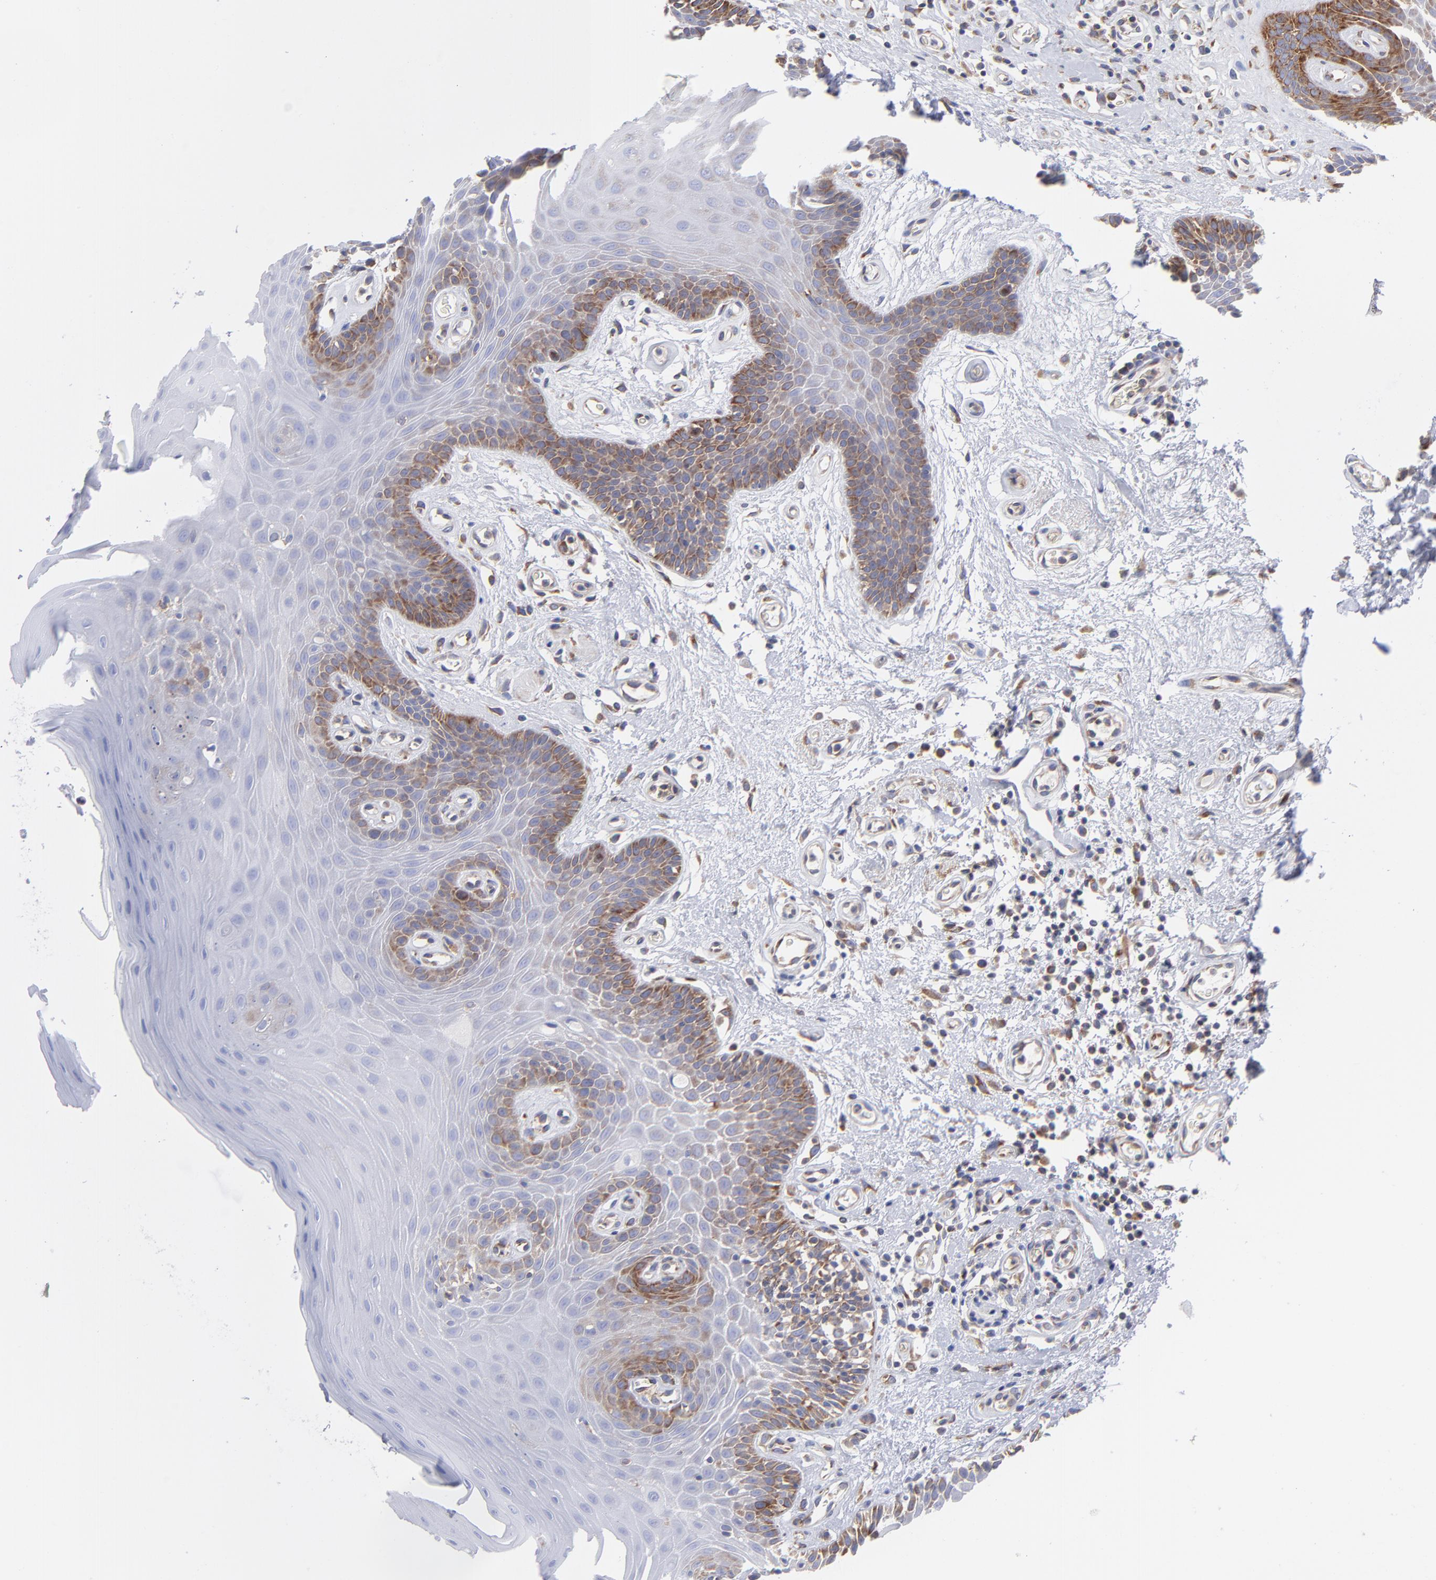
{"staining": {"intensity": "moderate", "quantity": "25%-75%", "location": "cytoplasmic/membranous"}, "tissue": "oral mucosa", "cell_type": "Squamous epithelial cells", "image_type": "normal", "snomed": [{"axis": "morphology", "description": "Normal tissue, NOS"}, {"axis": "morphology", "description": "Squamous cell carcinoma, NOS"}, {"axis": "topography", "description": "Skeletal muscle"}, {"axis": "topography", "description": "Oral tissue"}, {"axis": "topography", "description": "Head-Neck"}], "caption": "Protein staining by IHC displays moderate cytoplasmic/membranous positivity in about 25%-75% of squamous epithelial cells in unremarkable oral mucosa.", "gene": "EIF2AK2", "patient": {"sex": "male", "age": 71}}